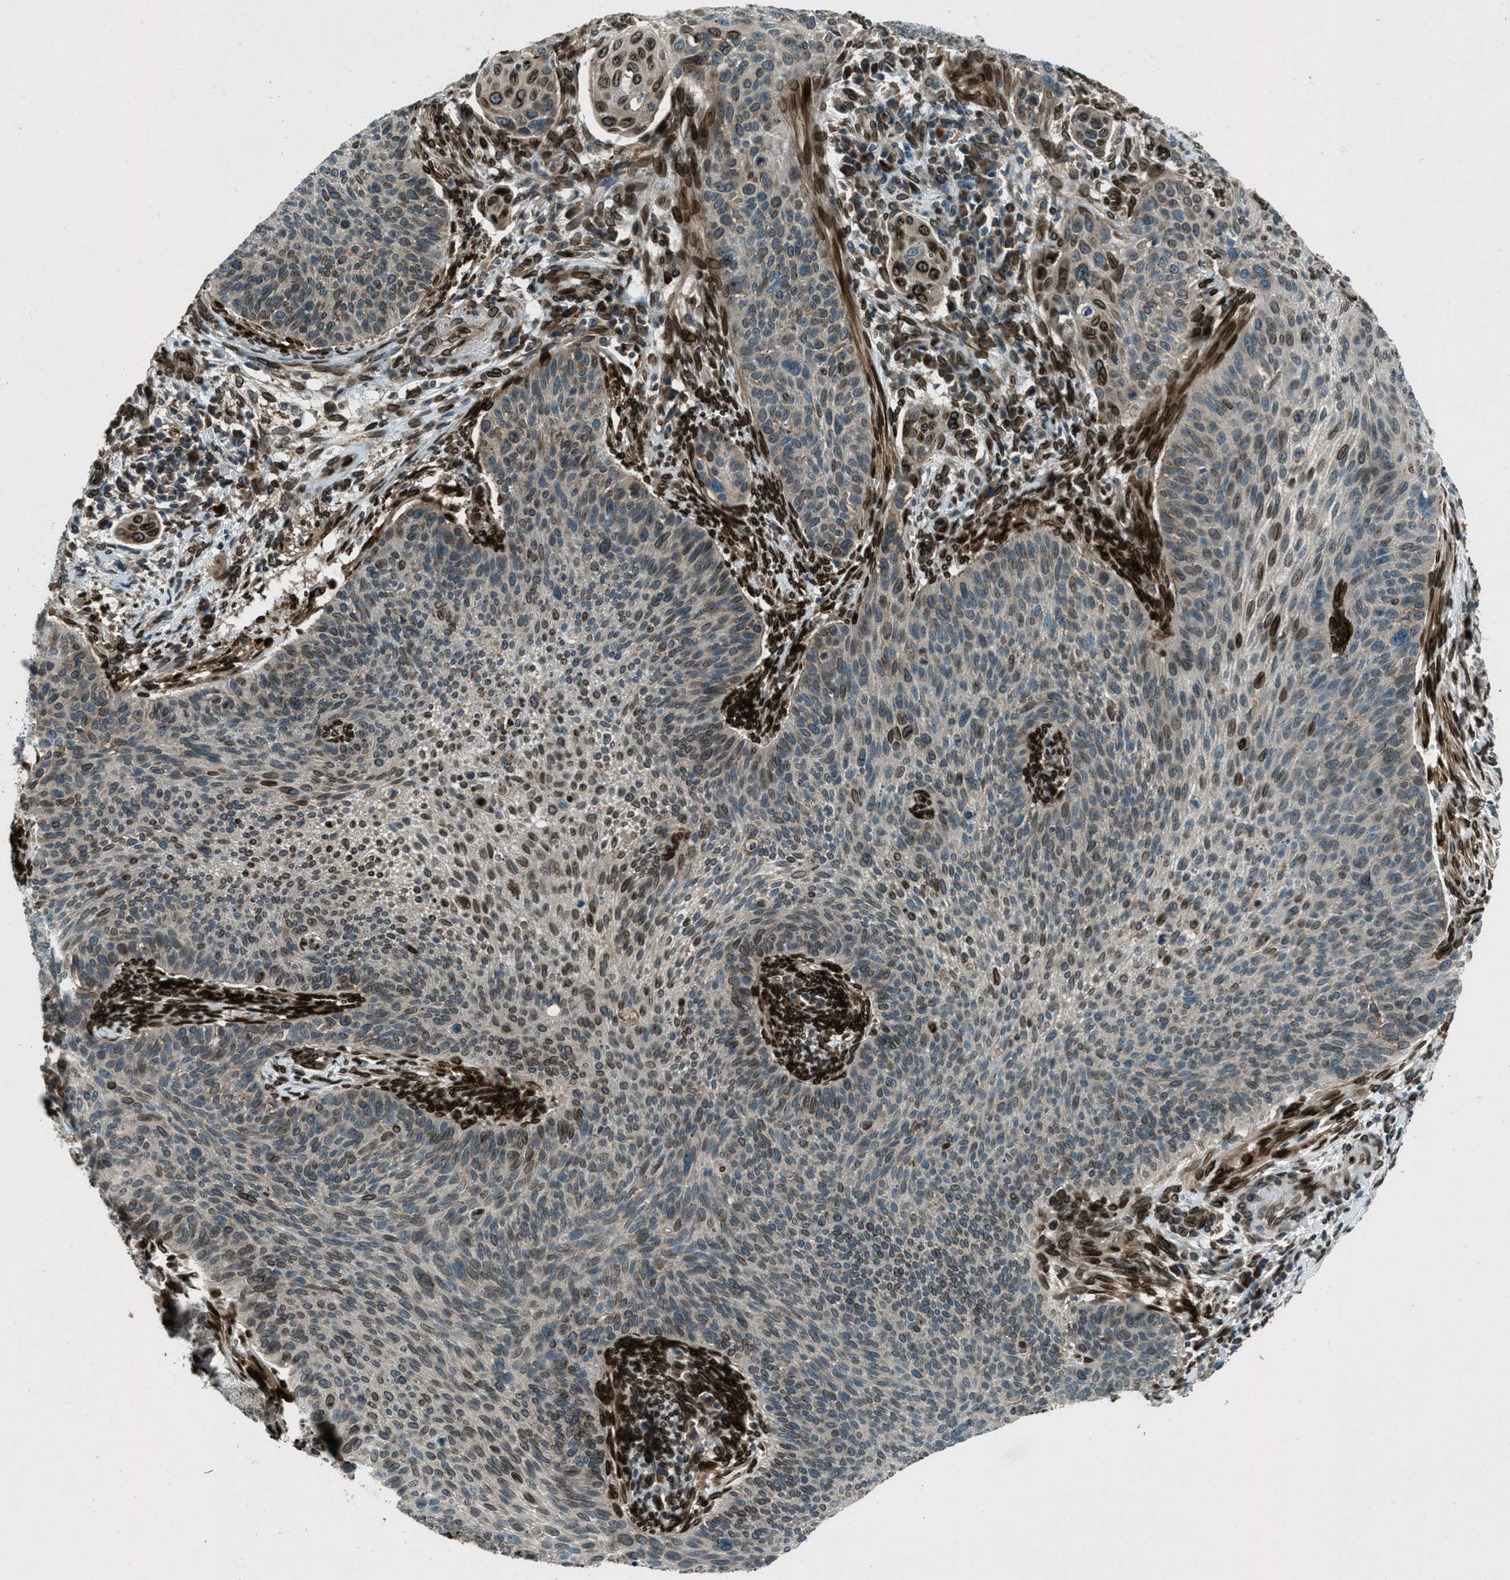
{"staining": {"intensity": "strong", "quantity": "25%-75%", "location": "cytoplasmic/membranous,nuclear"}, "tissue": "cervical cancer", "cell_type": "Tumor cells", "image_type": "cancer", "snomed": [{"axis": "morphology", "description": "Squamous cell carcinoma, NOS"}, {"axis": "topography", "description": "Cervix"}], "caption": "Immunohistochemical staining of human squamous cell carcinoma (cervical) shows strong cytoplasmic/membranous and nuclear protein staining in about 25%-75% of tumor cells.", "gene": "LEMD2", "patient": {"sex": "female", "age": 70}}